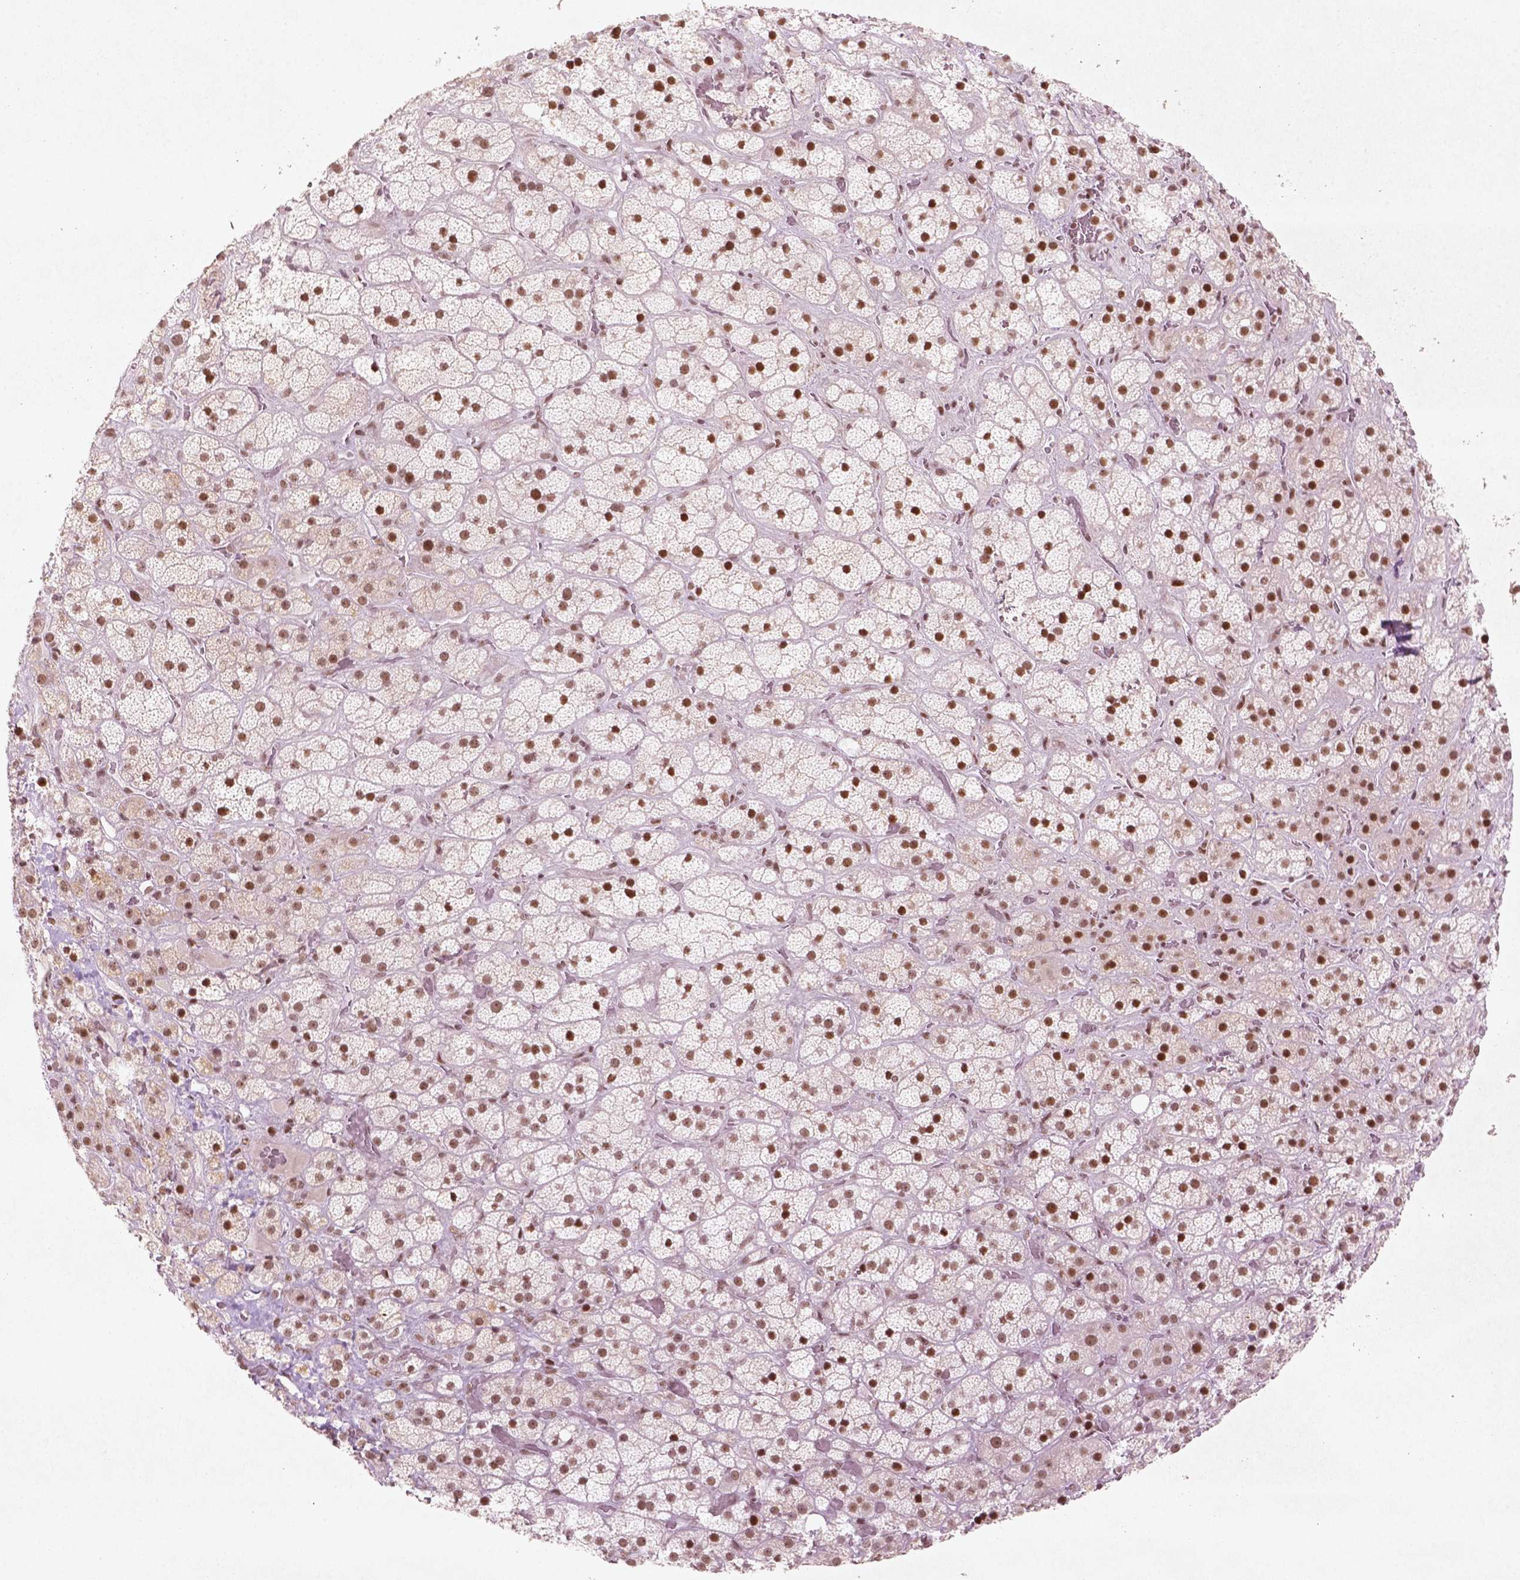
{"staining": {"intensity": "moderate", "quantity": ">75%", "location": "nuclear"}, "tissue": "adrenal gland", "cell_type": "Glandular cells", "image_type": "normal", "snomed": [{"axis": "morphology", "description": "Normal tissue, NOS"}, {"axis": "topography", "description": "Adrenal gland"}], "caption": "Immunohistochemistry (IHC) photomicrograph of benign adrenal gland stained for a protein (brown), which exhibits medium levels of moderate nuclear expression in about >75% of glandular cells.", "gene": "HMG20B", "patient": {"sex": "male", "age": 57}}